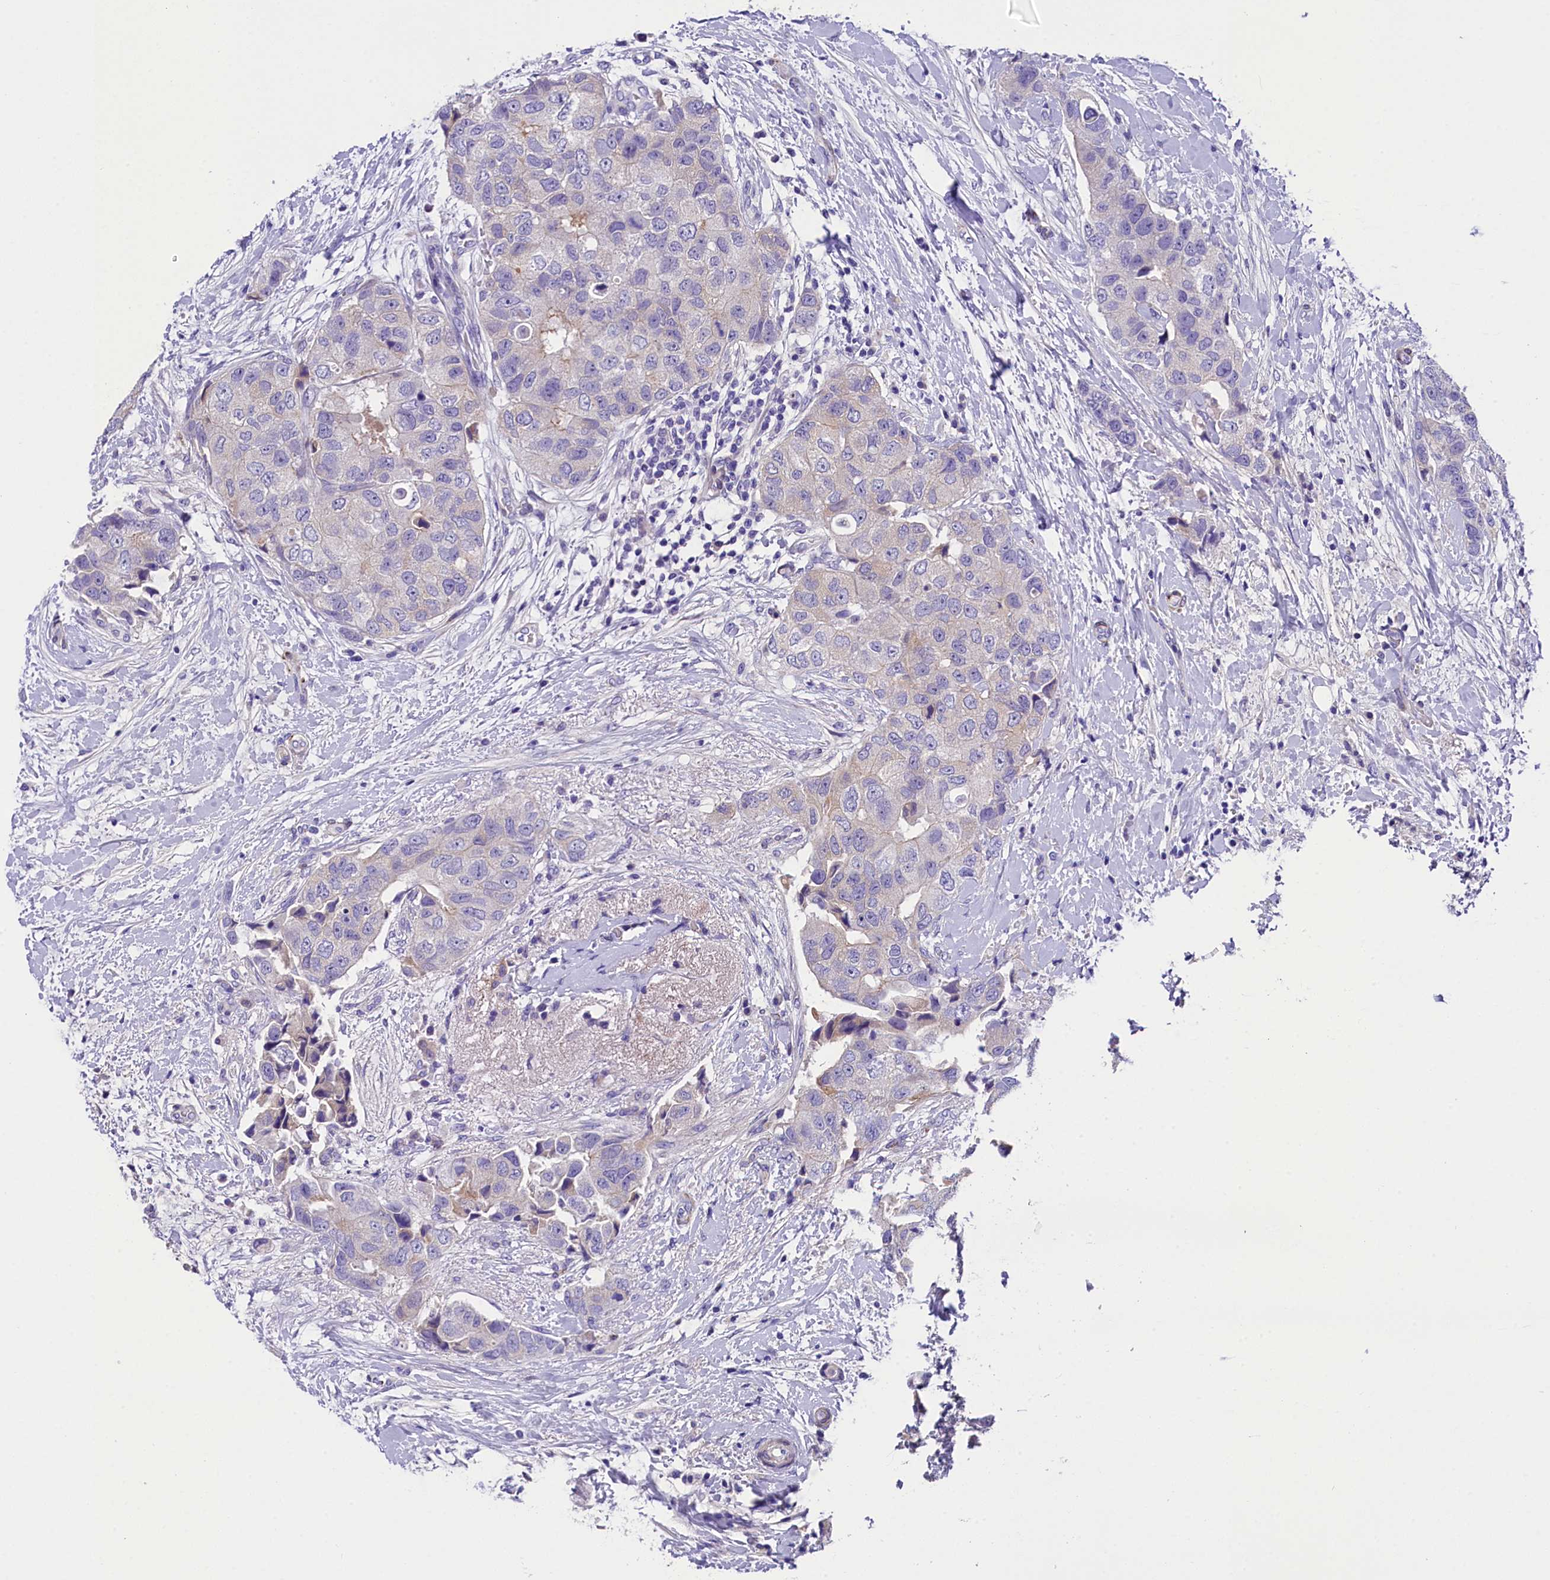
{"staining": {"intensity": "weak", "quantity": "<25%", "location": "cytoplasmic/membranous"}, "tissue": "breast cancer", "cell_type": "Tumor cells", "image_type": "cancer", "snomed": [{"axis": "morphology", "description": "Normal tissue, NOS"}, {"axis": "morphology", "description": "Duct carcinoma"}, {"axis": "topography", "description": "Breast"}], "caption": "High power microscopy photomicrograph of an immunohistochemistry photomicrograph of breast cancer, revealing no significant expression in tumor cells.", "gene": "SOD3", "patient": {"sex": "female", "age": 62}}